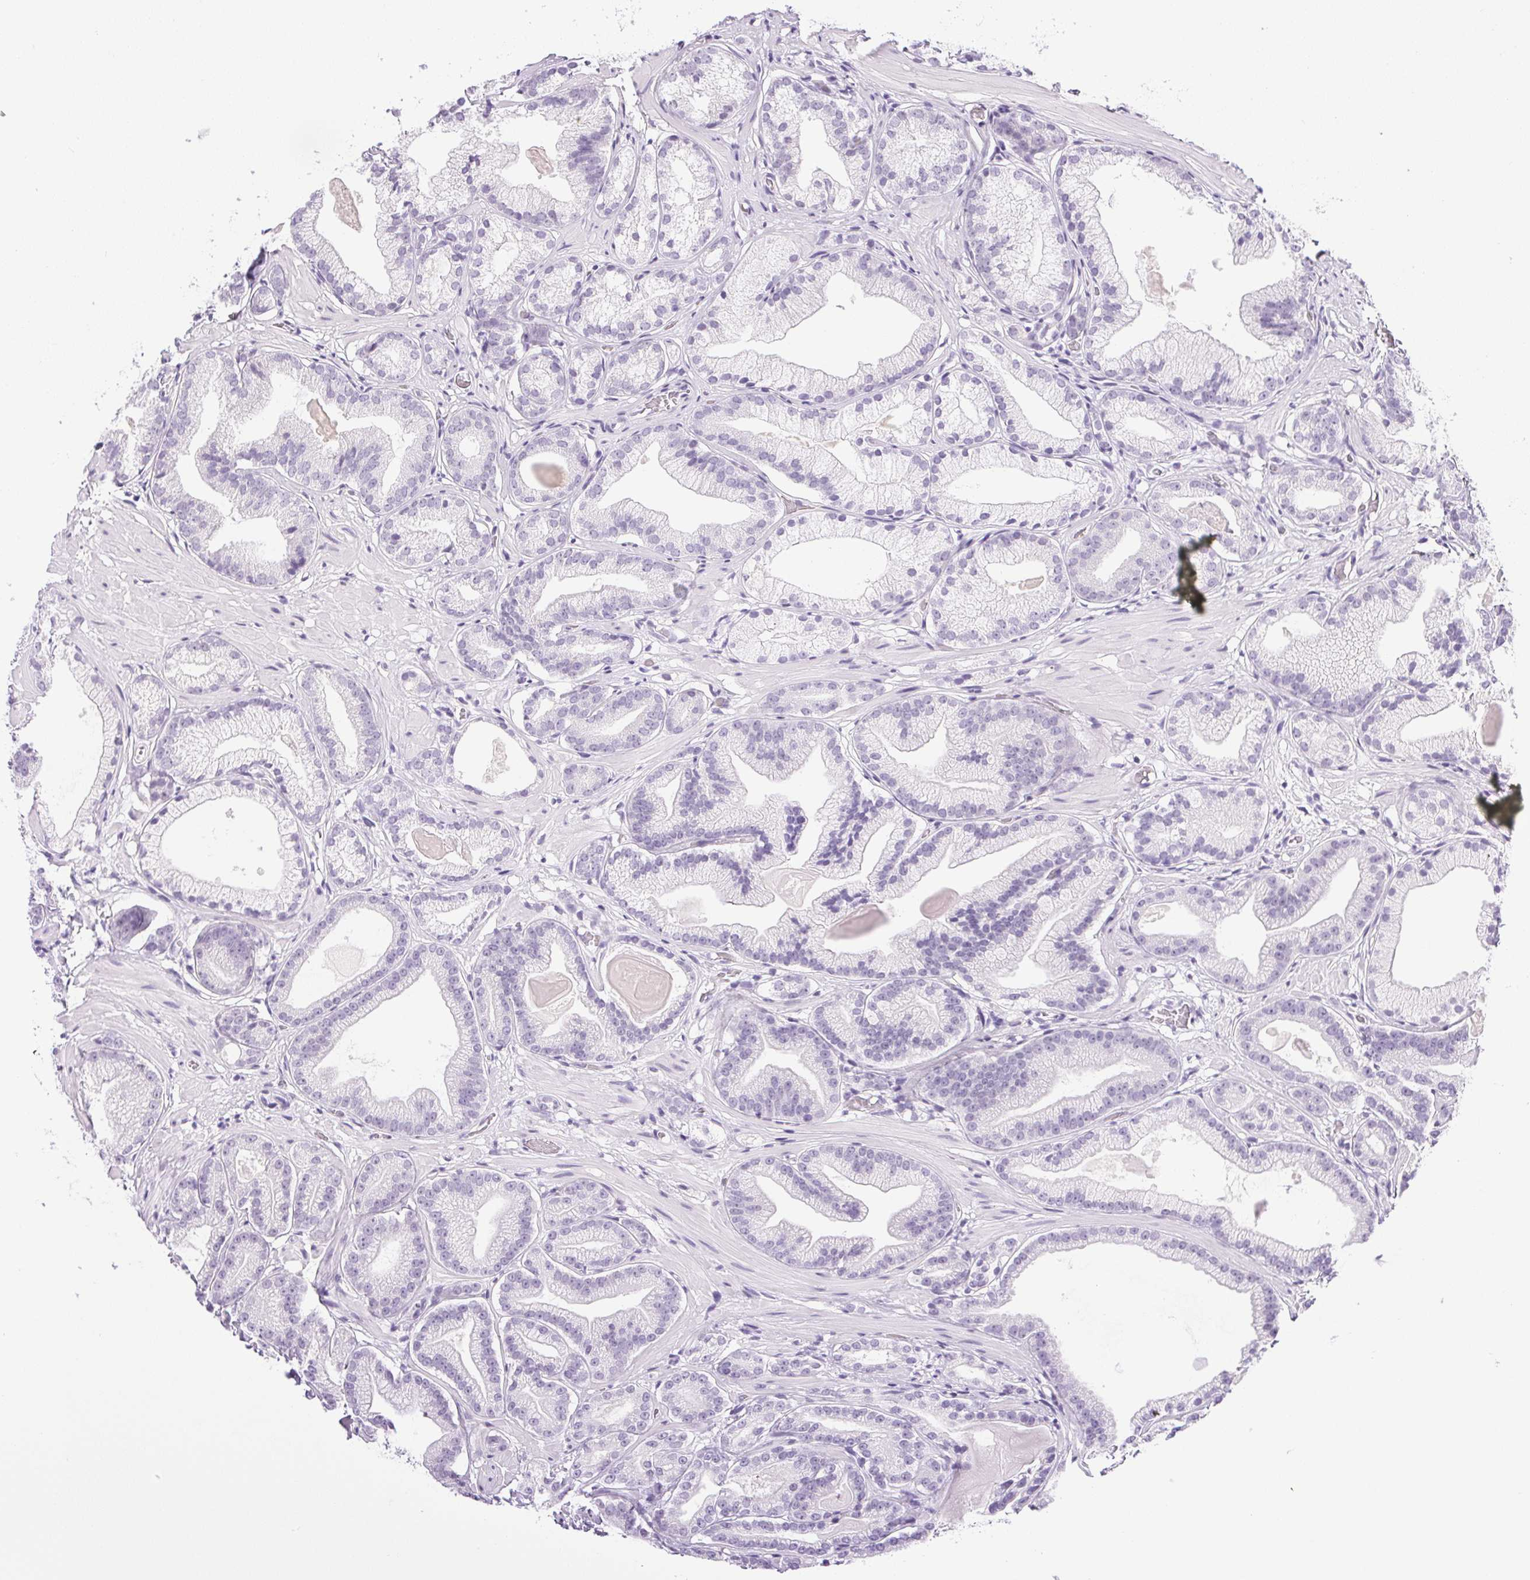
{"staining": {"intensity": "negative", "quantity": "none", "location": "none"}, "tissue": "prostate cancer", "cell_type": "Tumor cells", "image_type": "cancer", "snomed": [{"axis": "morphology", "description": "Adenocarcinoma, Low grade"}, {"axis": "topography", "description": "Prostate"}], "caption": "Immunohistochemistry (IHC) micrograph of human prostate adenocarcinoma (low-grade) stained for a protein (brown), which displays no positivity in tumor cells.", "gene": "PRL", "patient": {"sex": "male", "age": 57}}